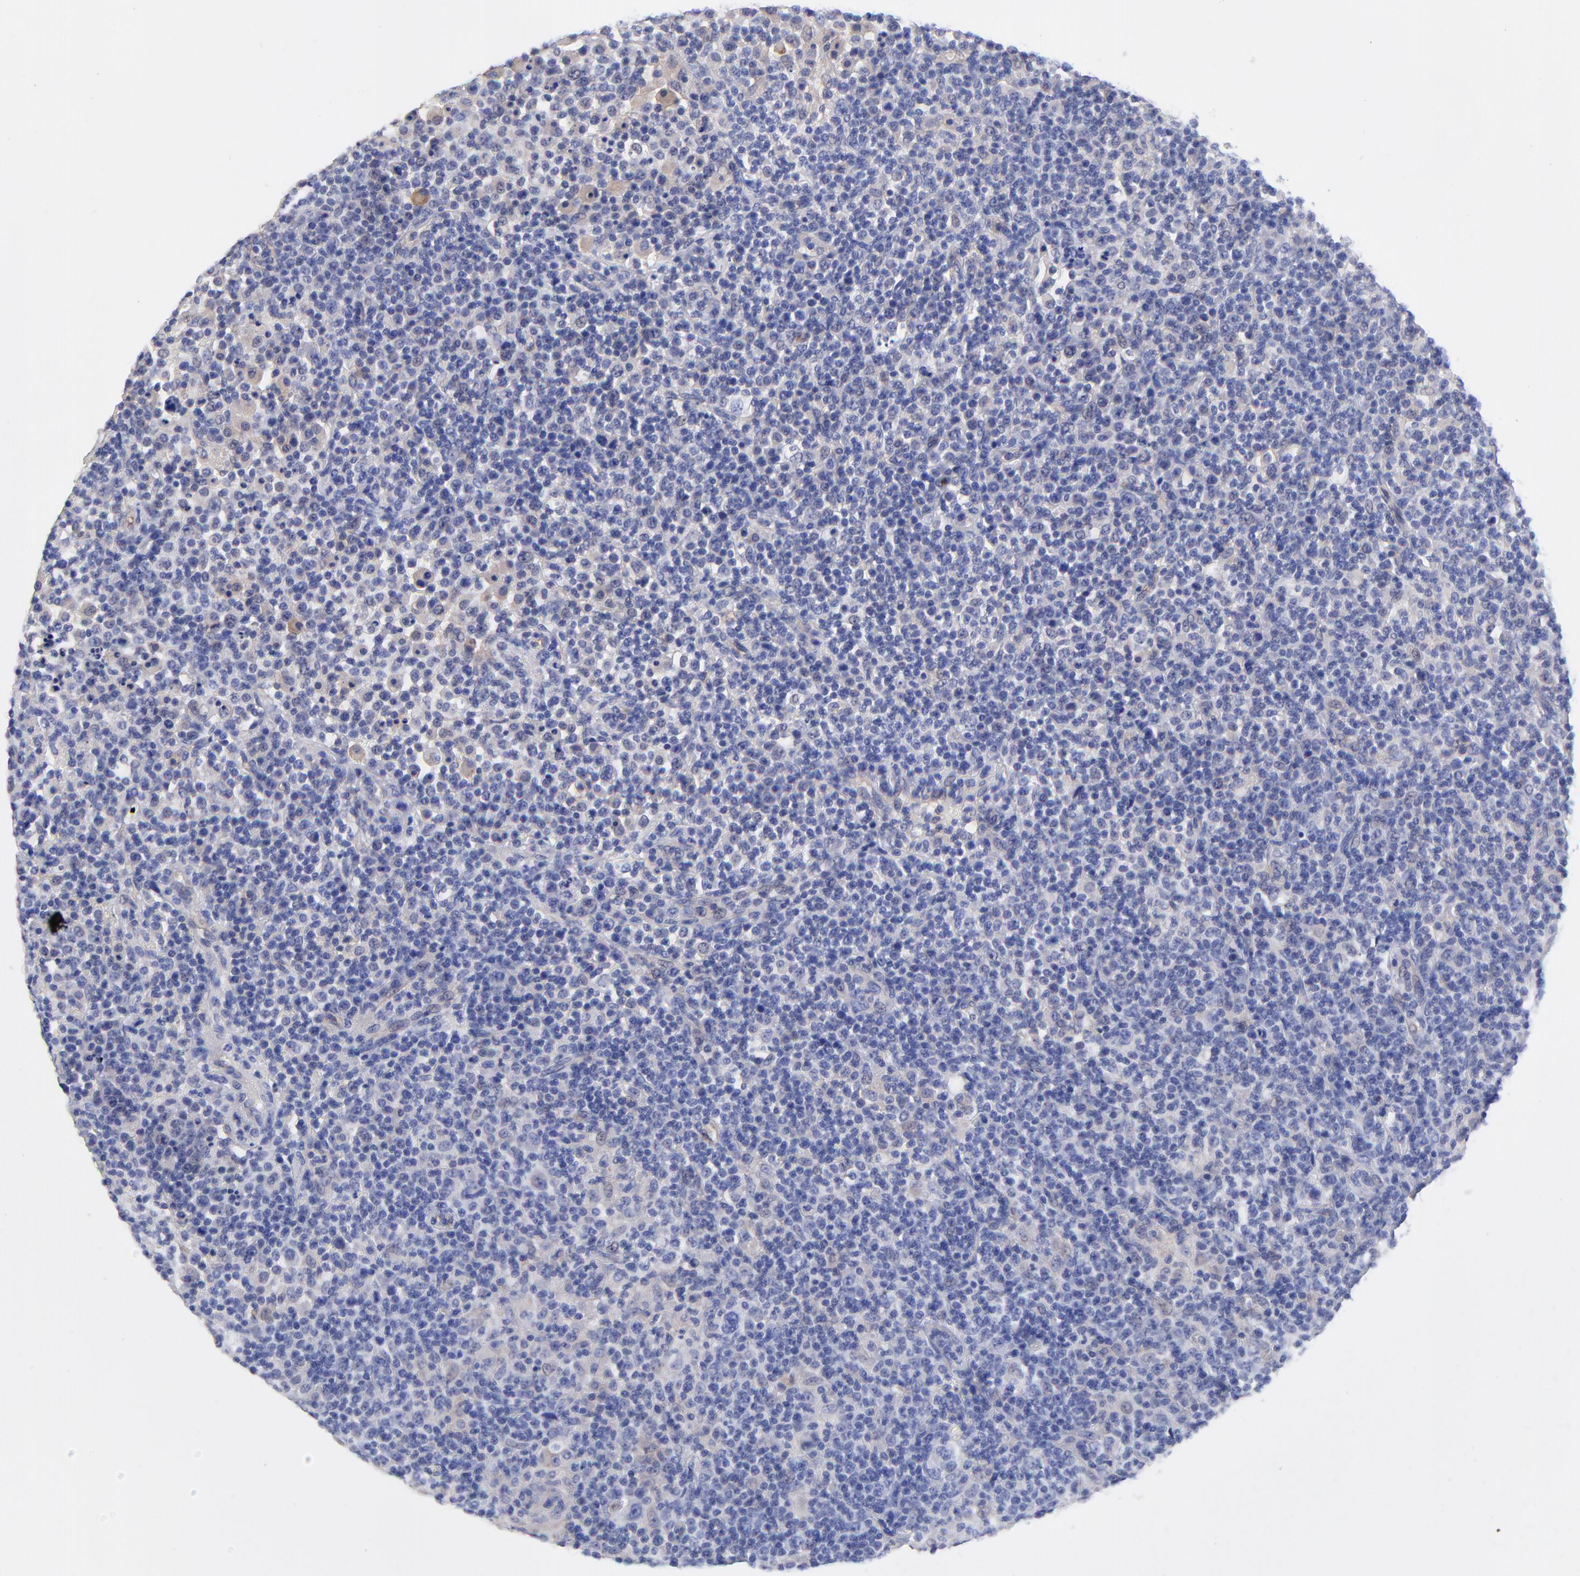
{"staining": {"intensity": "negative", "quantity": "none", "location": "none"}, "tissue": "lymphoma", "cell_type": "Tumor cells", "image_type": "cancer", "snomed": [{"axis": "morphology", "description": "Hodgkin's disease, NOS"}, {"axis": "topography", "description": "Lymph node"}], "caption": "DAB immunohistochemical staining of human lymphoma shows no significant positivity in tumor cells.", "gene": "SLC44A2", "patient": {"sex": "male", "age": 65}}